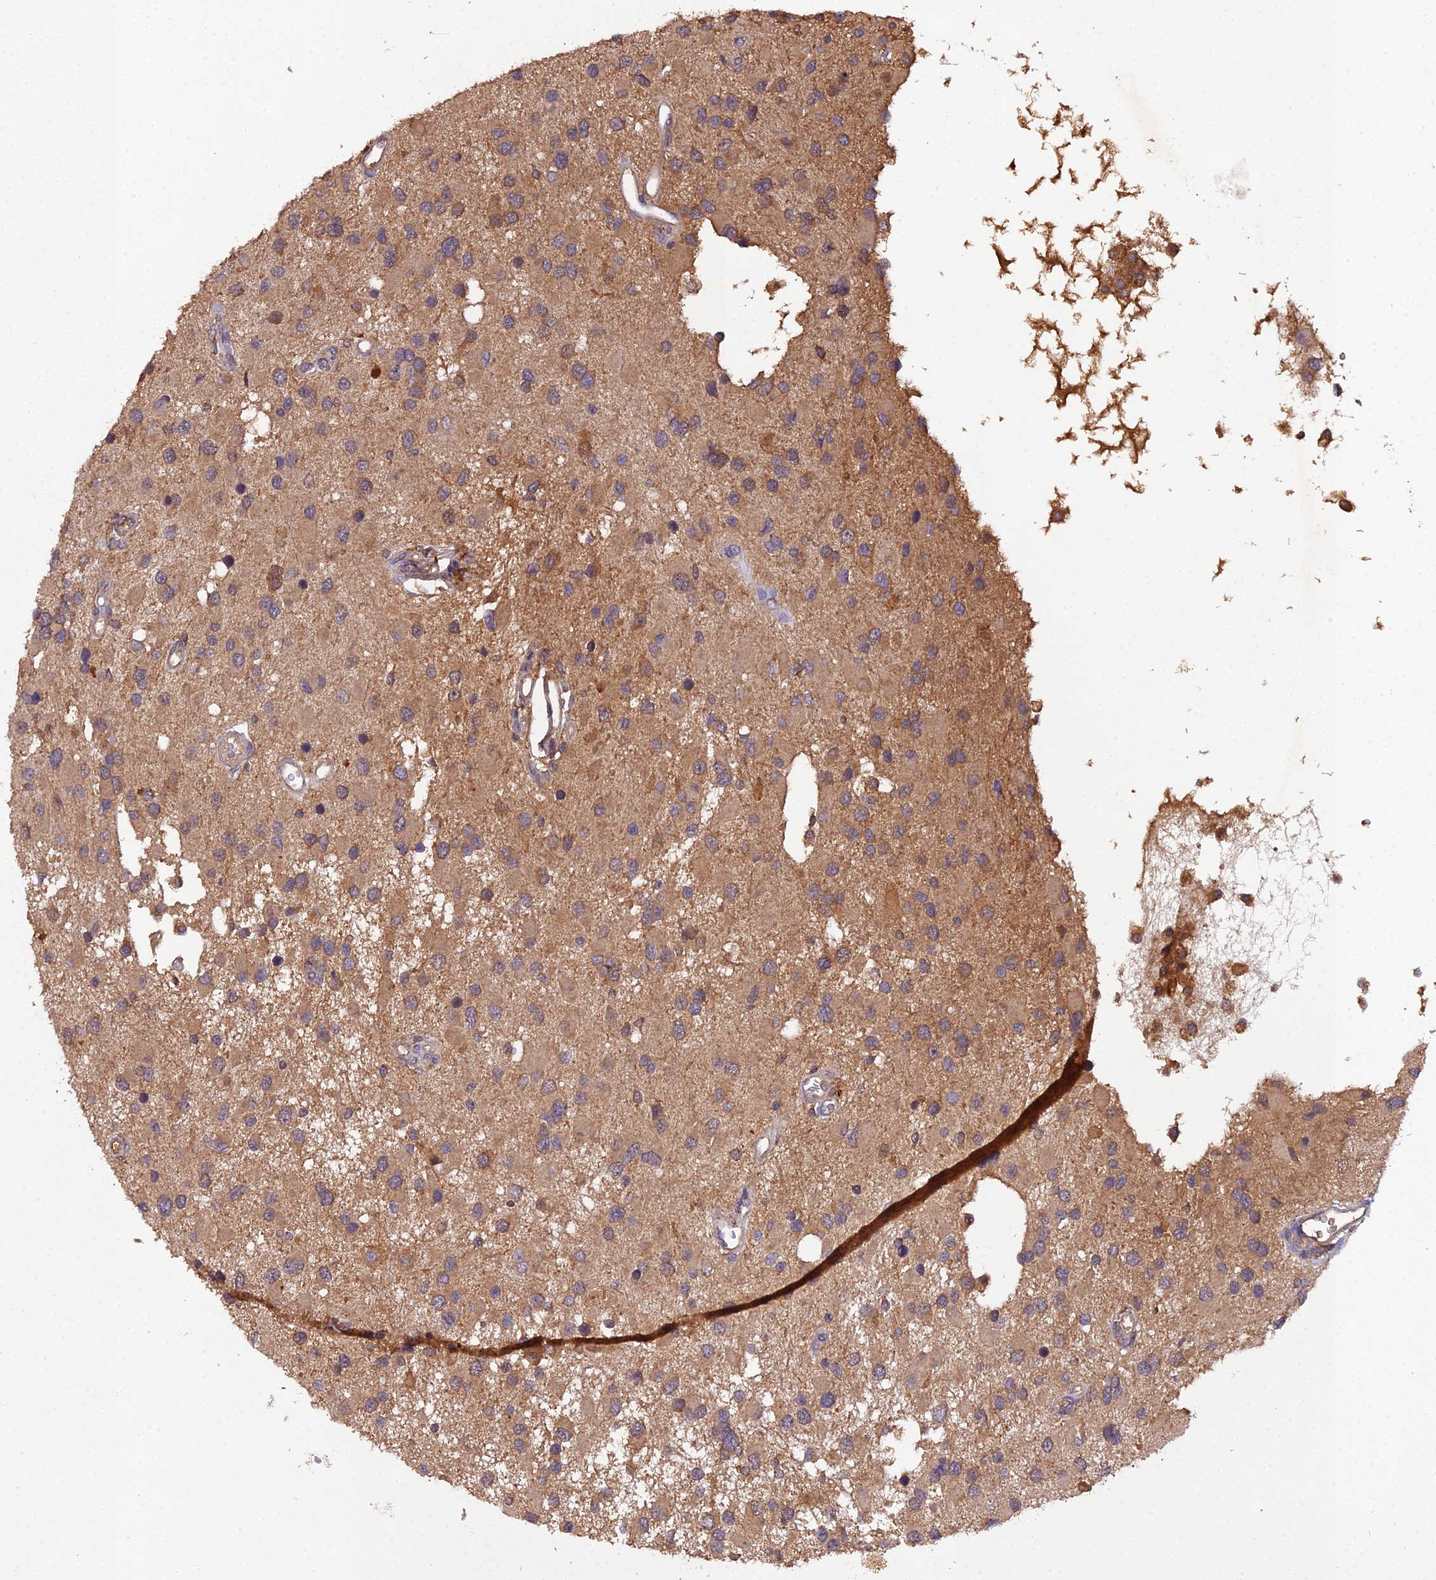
{"staining": {"intensity": "moderate", "quantity": ">75%", "location": "cytoplasmic/membranous"}, "tissue": "glioma", "cell_type": "Tumor cells", "image_type": "cancer", "snomed": [{"axis": "morphology", "description": "Glioma, malignant, High grade"}, {"axis": "topography", "description": "Brain"}], "caption": "Immunohistochemical staining of high-grade glioma (malignant) shows moderate cytoplasmic/membranous protein expression in approximately >75% of tumor cells.", "gene": "TMEM258", "patient": {"sex": "male", "age": 53}}